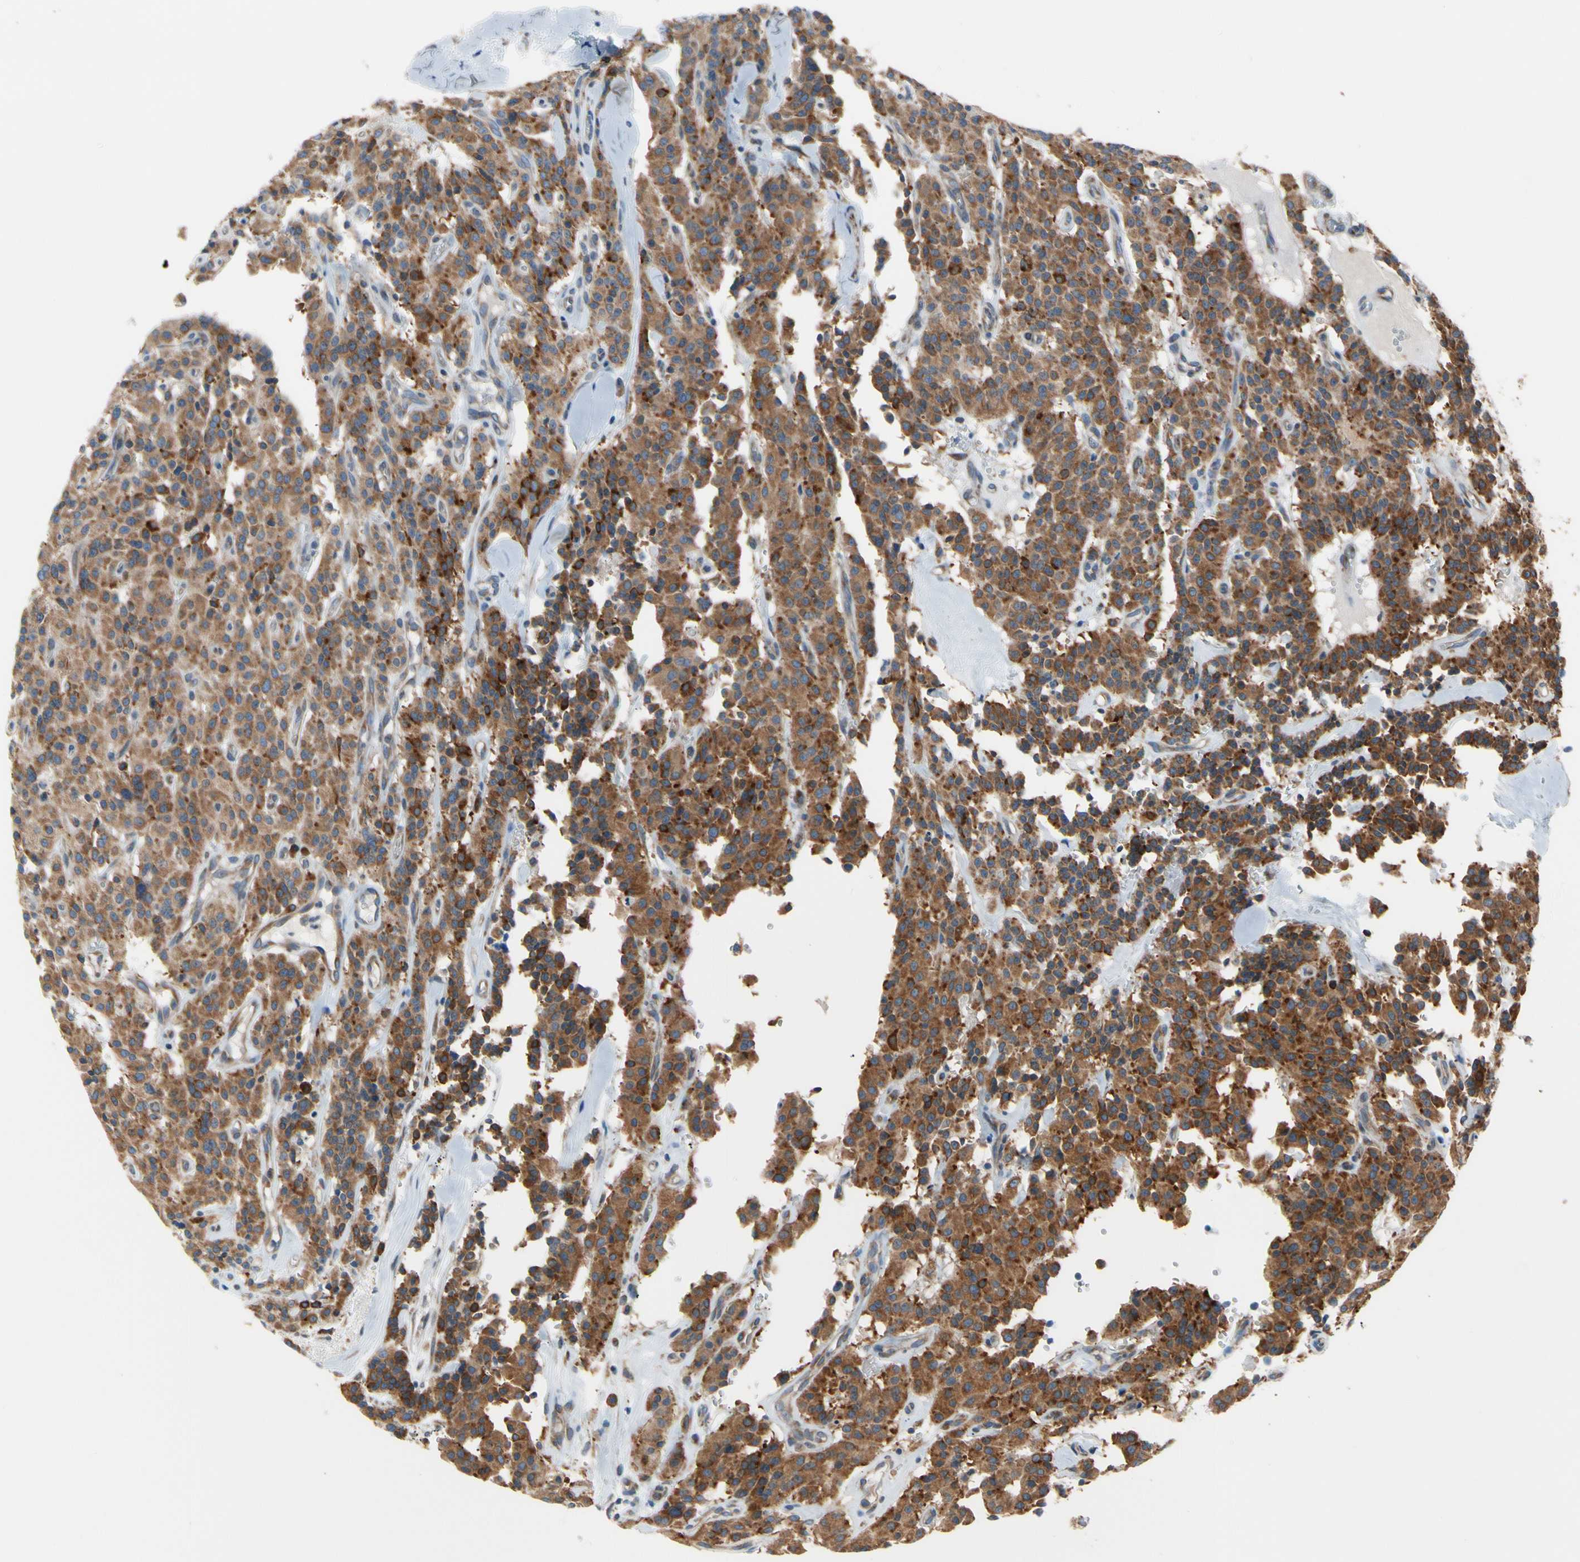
{"staining": {"intensity": "strong", "quantity": ">75%", "location": "cytoplasmic/membranous"}, "tissue": "carcinoid", "cell_type": "Tumor cells", "image_type": "cancer", "snomed": [{"axis": "morphology", "description": "Carcinoid, malignant, NOS"}, {"axis": "topography", "description": "Lung"}], "caption": "Tumor cells show high levels of strong cytoplasmic/membranous positivity in approximately >75% of cells in malignant carcinoid. (DAB (3,3'-diaminobenzidine) IHC with brightfield microscopy, high magnification).", "gene": "CLCC1", "patient": {"sex": "male", "age": 30}}